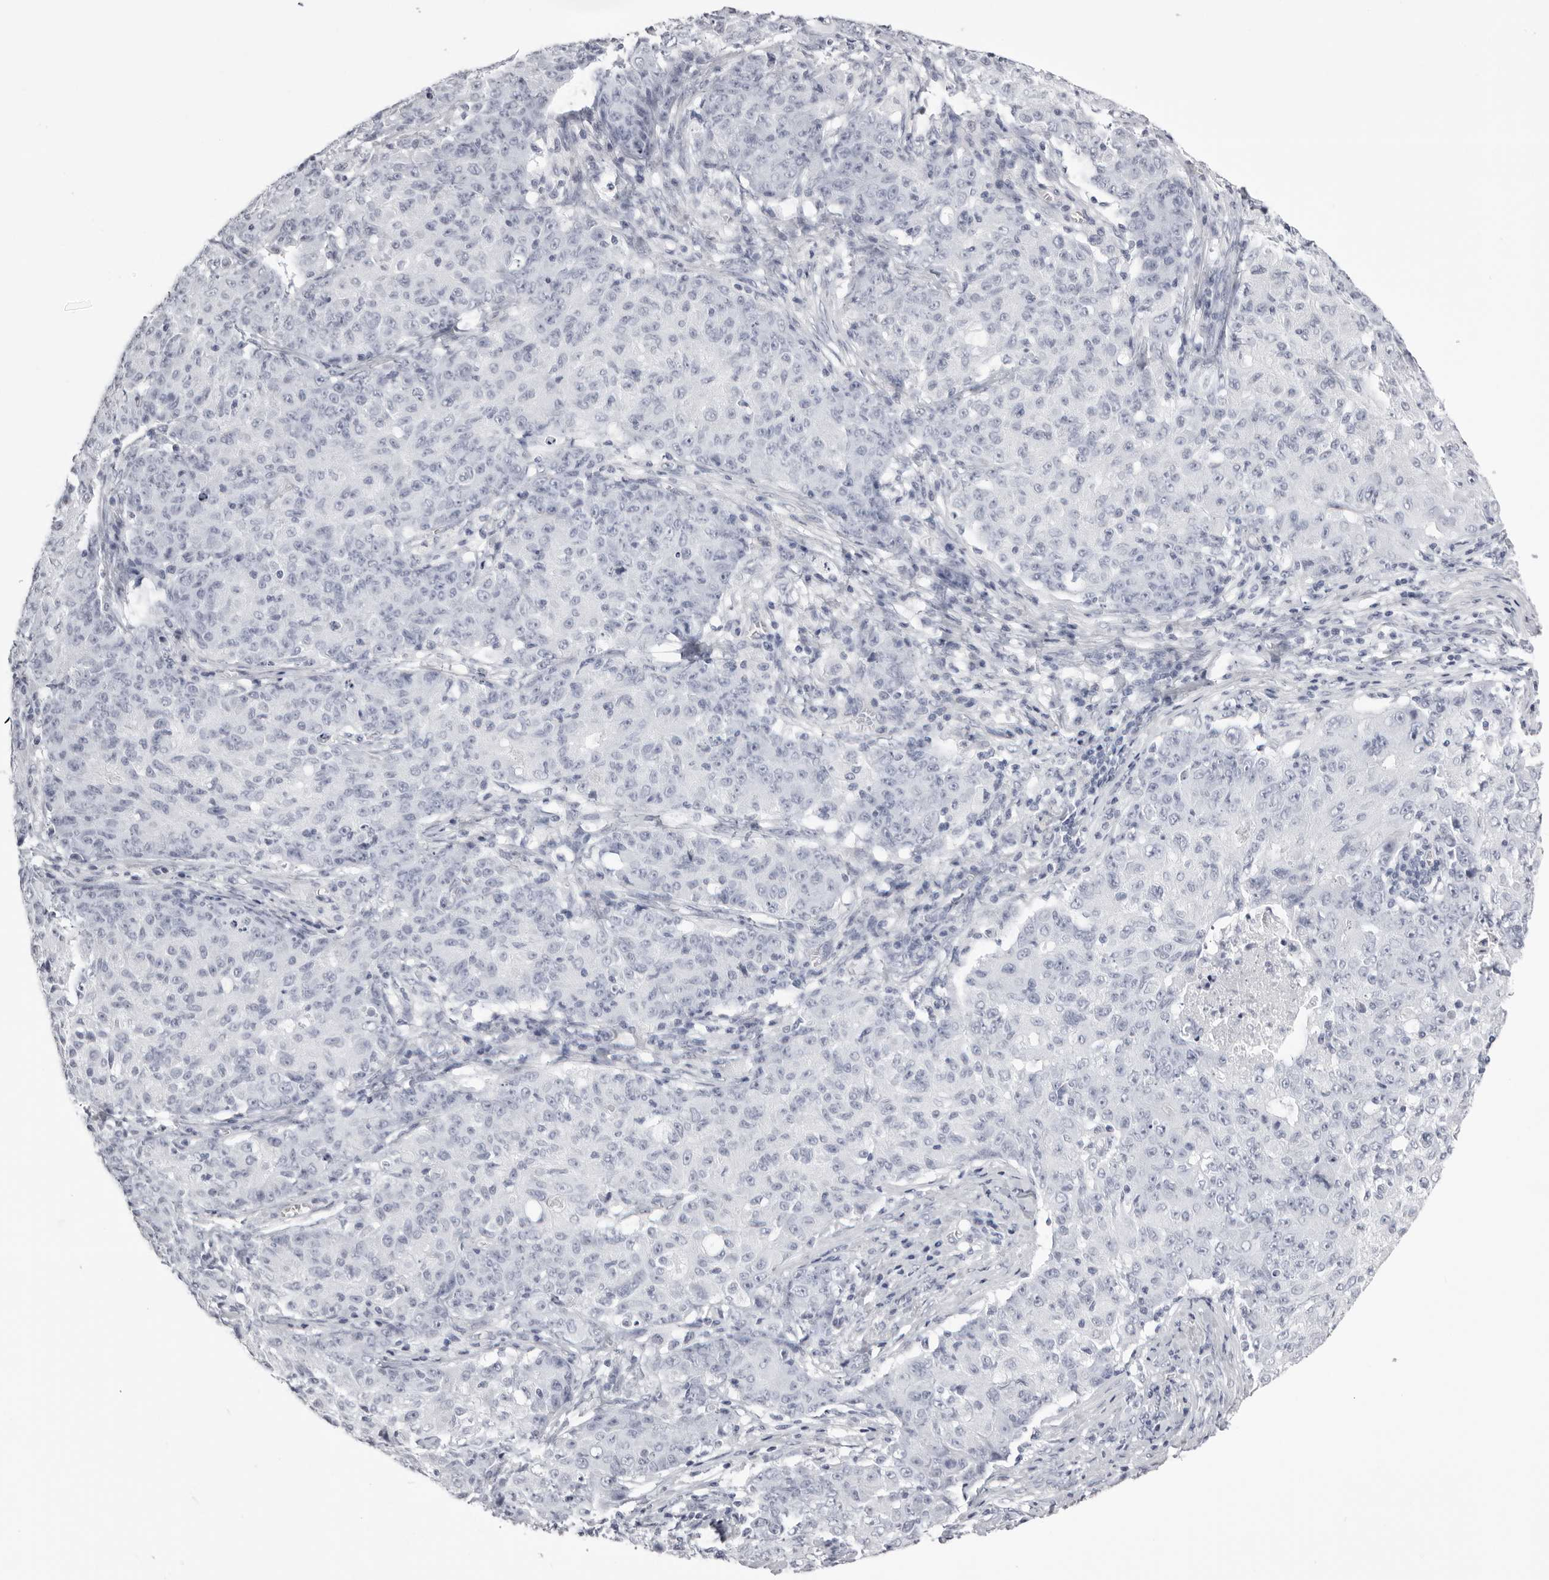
{"staining": {"intensity": "negative", "quantity": "none", "location": "none"}, "tissue": "ovarian cancer", "cell_type": "Tumor cells", "image_type": "cancer", "snomed": [{"axis": "morphology", "description": "Carcinoma, endometroid"}, {"axis": "topography", "description": "Ovary"}], "caption": "Protein analysis of ovarian cancer (endometroid carcinoma) displays no significant expression in tumor cells. (Brightfield microscopy of DAB (3,3'-diaminobenzidine) immunohistochemistry (IHC) at high magnification).", "gene": "RHO", "patient": {"sex": "female", "age": 42}}